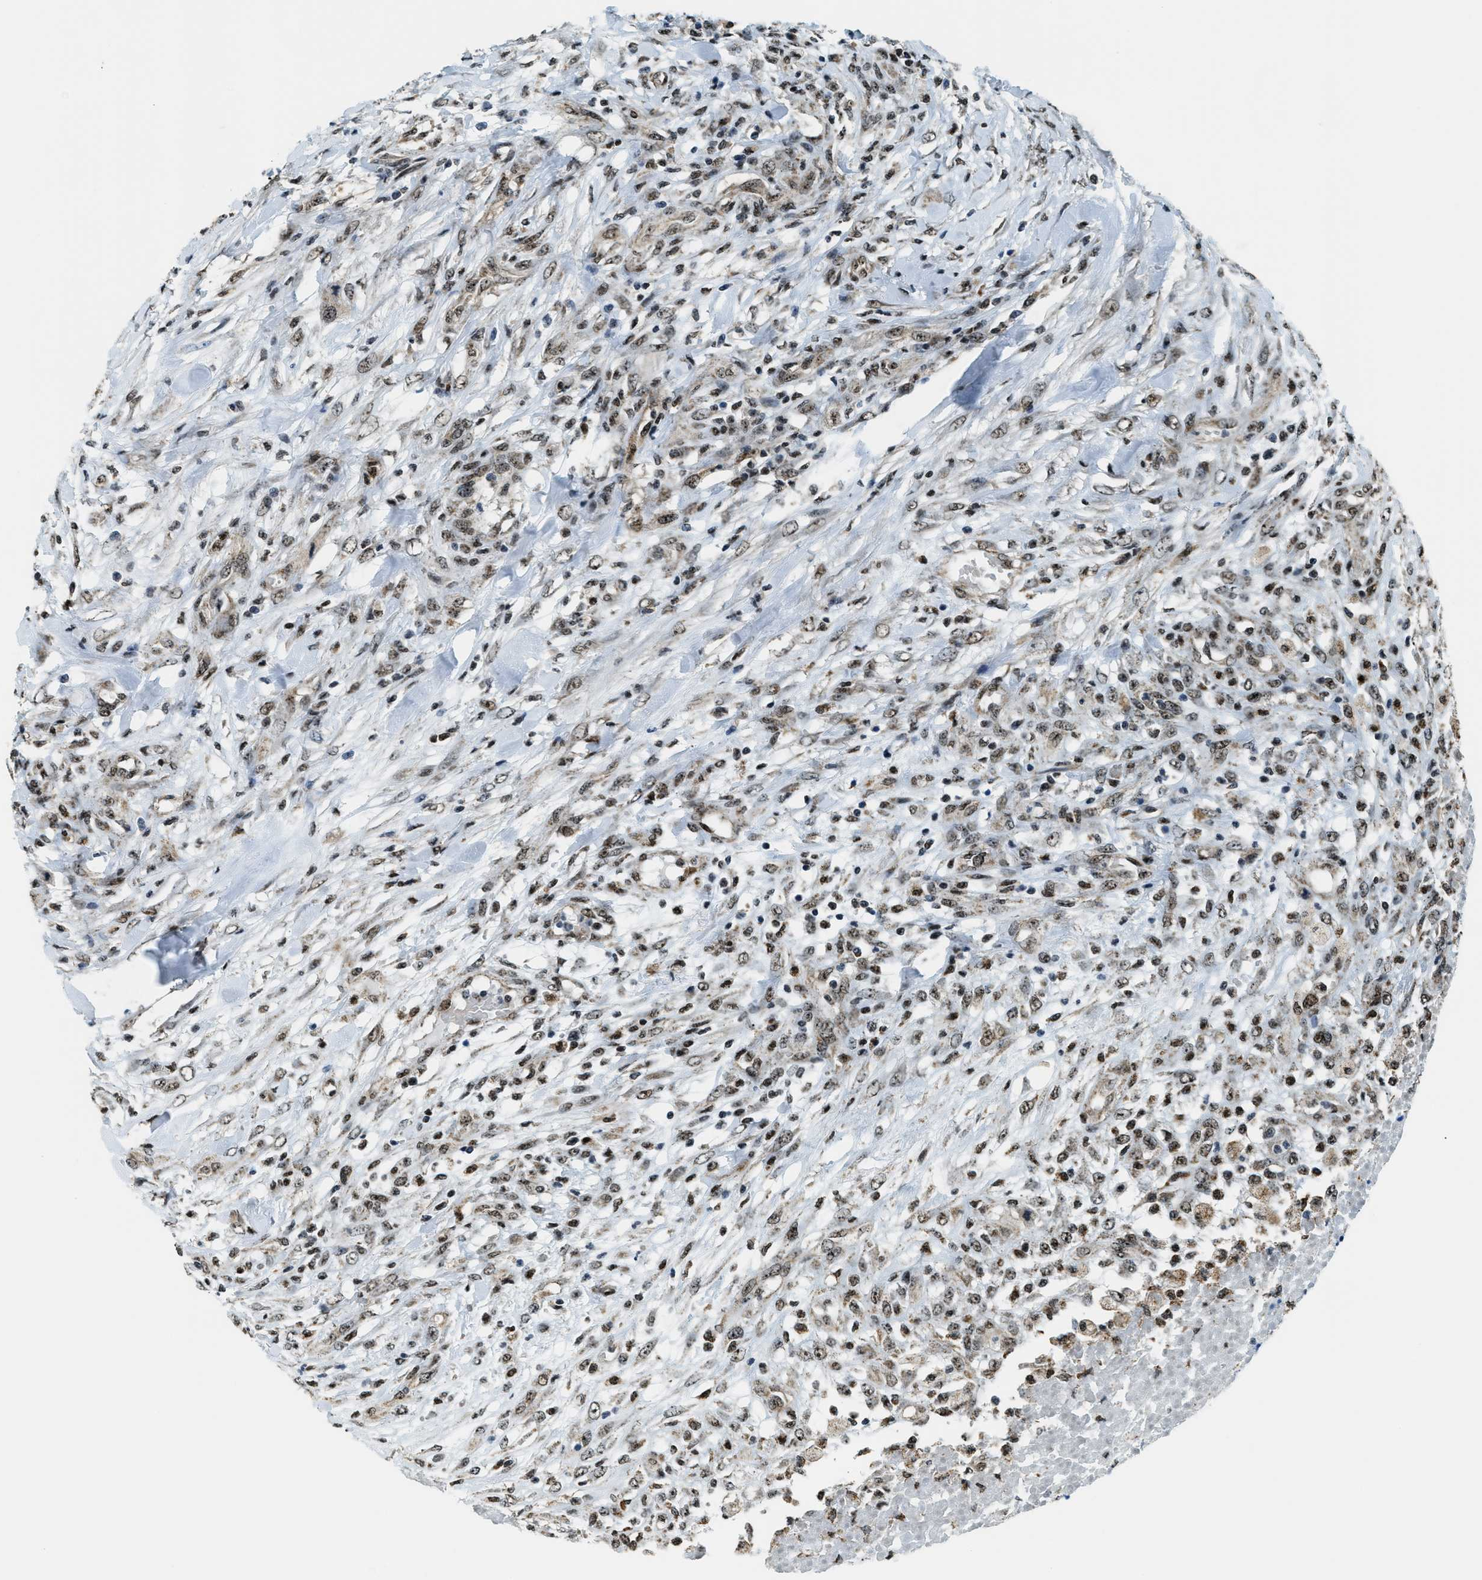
{"staining": {"intensity": "moderate", "quantity": ">75%", "location": "nuclear"}, "tissue": "testis cancer", "cell_type": "Tumor cells", "image_type": "cancer", "snomed": [{"axis": "morphology", "description": "Seminoma, NOS"}, {"axis": "topography", "description": "Testis"}], "caption": "Immunohistochemistry (IHC) micrograph of human seminoma (testis) stained for a protein (brown), which exhibits medium levels of moderate nuclear positivity in about >75% of tumor cells.", "gene": "SP100", "patient": {"sex": "male", "age": 59}}